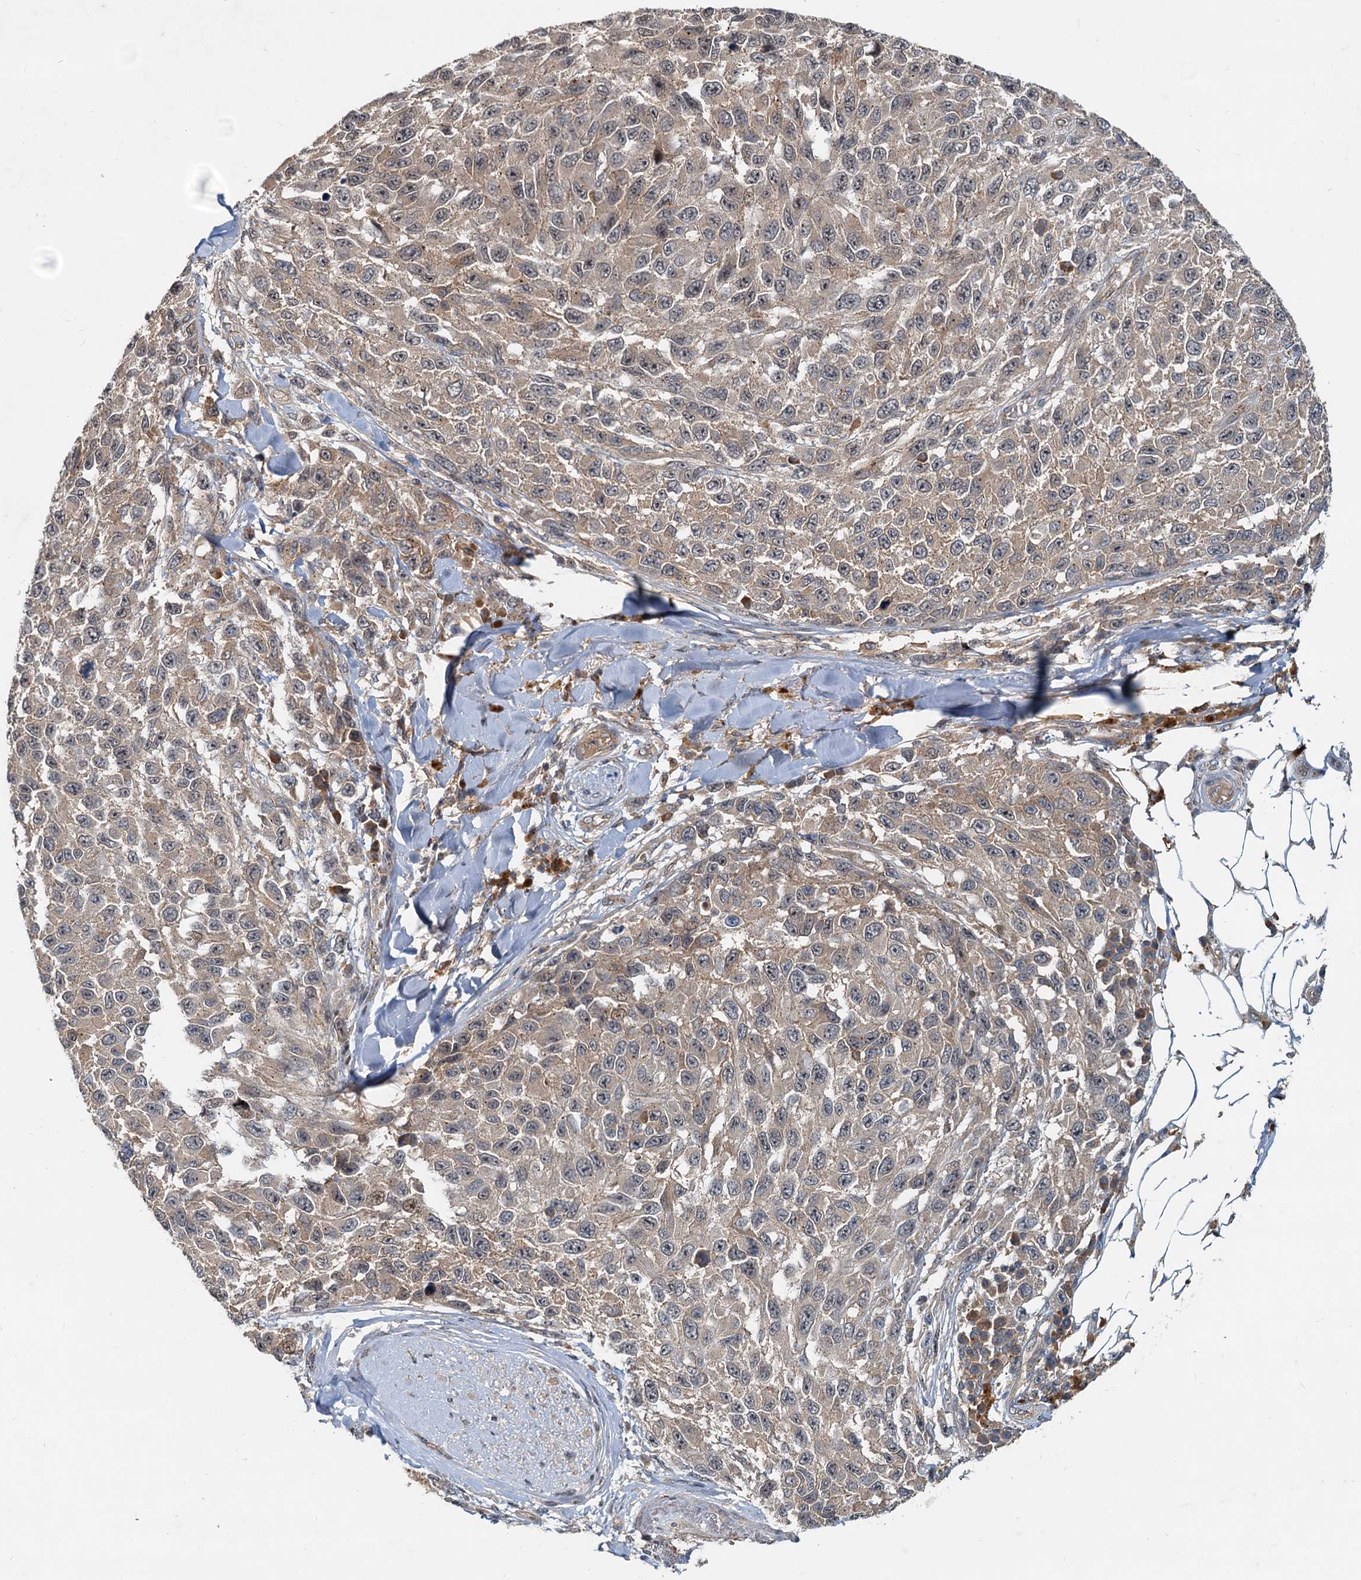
{"staining": {"intensity": "weak", "quantity": ">75%", "location": "cytoplasmic/membranous"}, "tissue": "melanoma", "cell_type": "Tumor cells", "image_type": "cancer", "snomed": [{"axis": "morphology", "description": "Normal tissue, NOS"}, {"axis": "morphology", "description": "Malignant melanoma, NOS"}, {"axis": "topography", "description": "Skin"}], "caption": "The photomicrograph displays immunohistochemical staining of malignant melanoma. There is weak cytoplasmic/membranous staining is appreciated in about >75% of tumor cells.", "gene": "CEP68", "patient": {"sex": "female", "age": 96}}